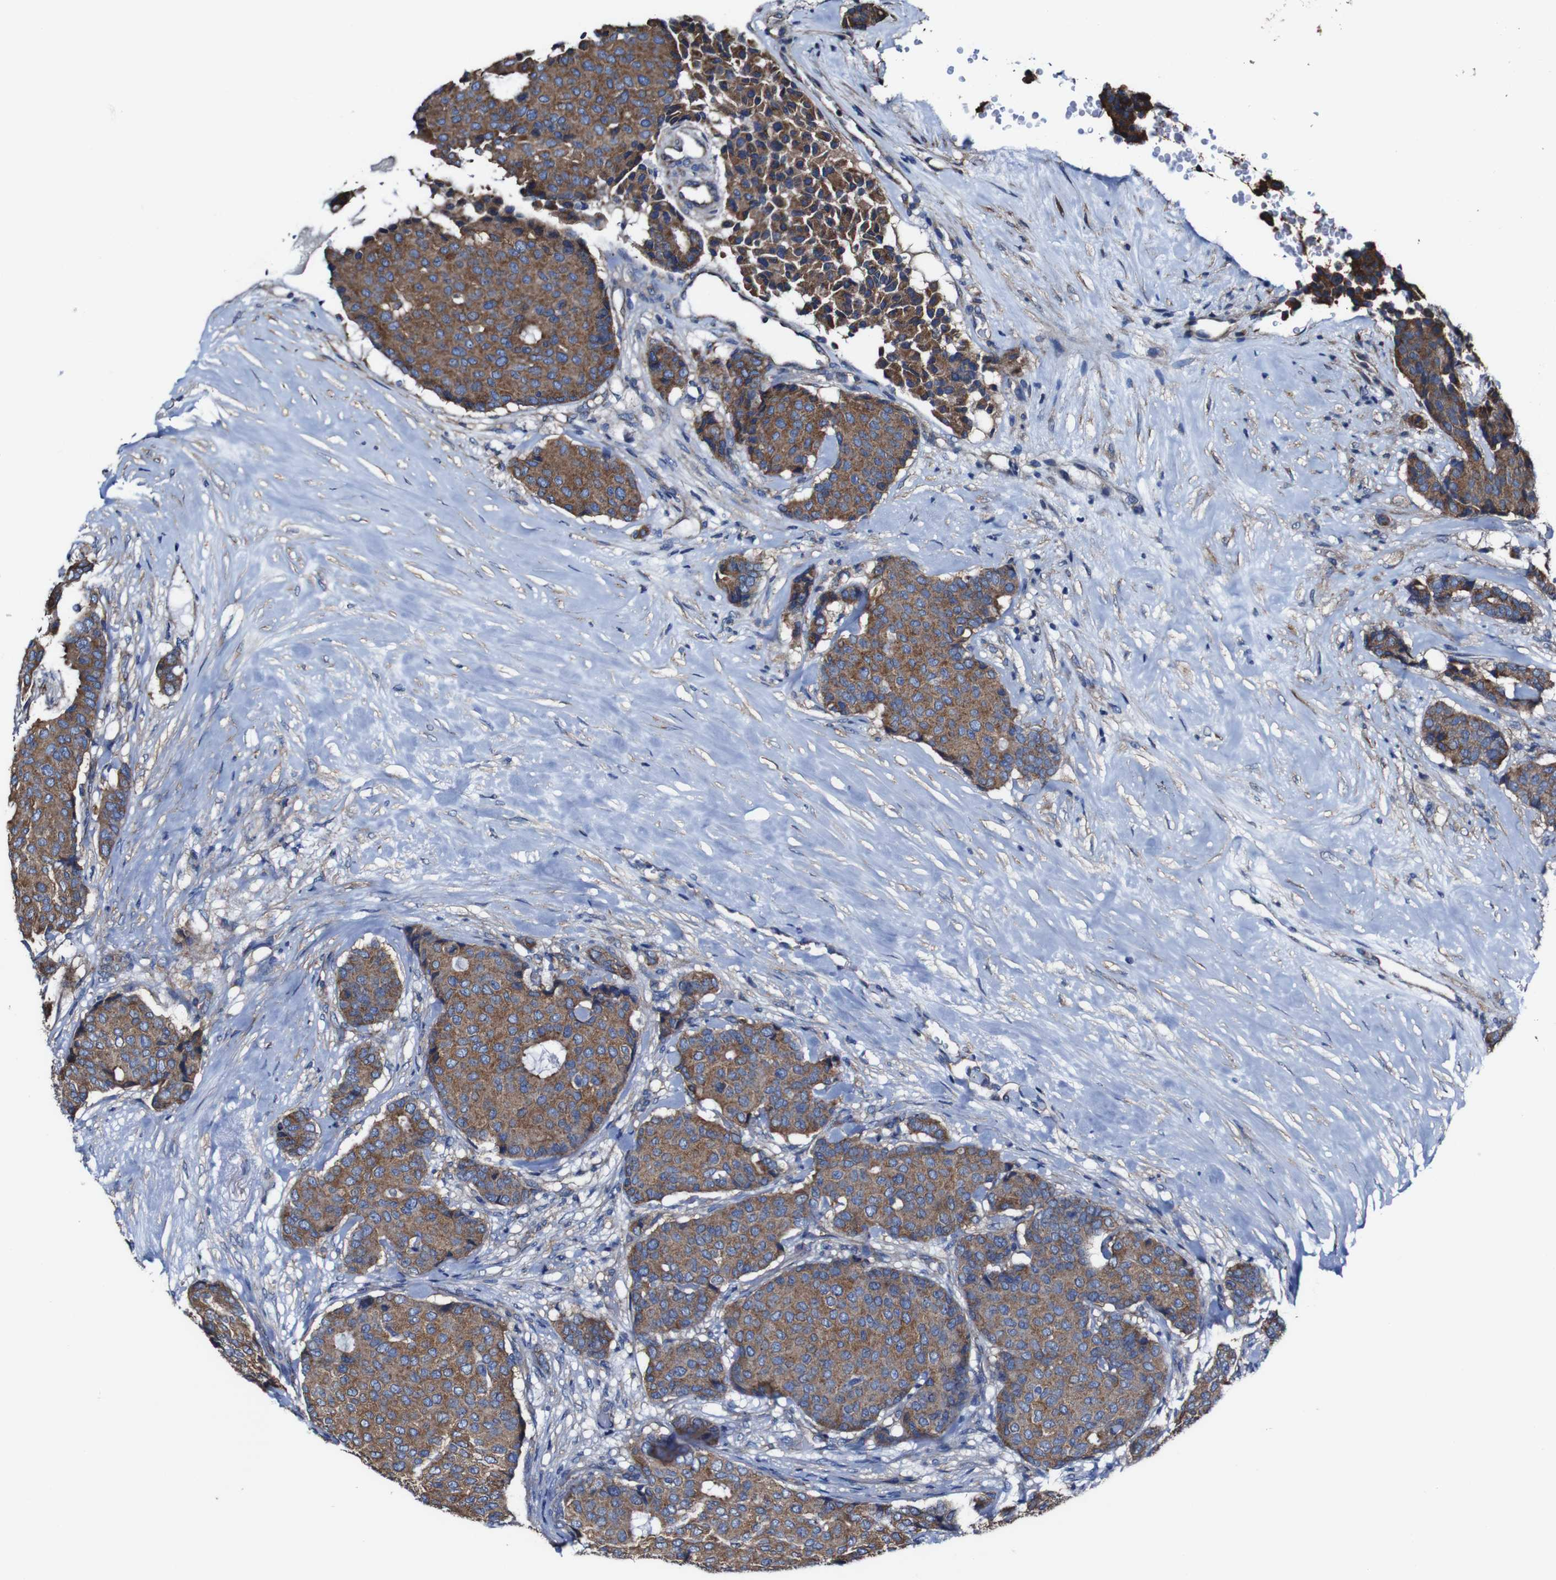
{"staining": {"intensity": "strong", "quantity": ">75%", "location": "cytoplasmic/membranous"}, "tissue": "breast cancer", "cell_type": "Tumor cells", "image_type": "cancer", "snomed": [{"axis": "morphology", "description": "Duct carcinoma"}, {"axis": "topography", "description": "Breast"}], "caption": "Immunohistochemical staining of breast cancer displays high levels of strong cytoplasmic/membranous protein expression in approximately >75% of tumor cells.", "gene": "CSF1R", "patient": {"sex": "female", "age": 75}}